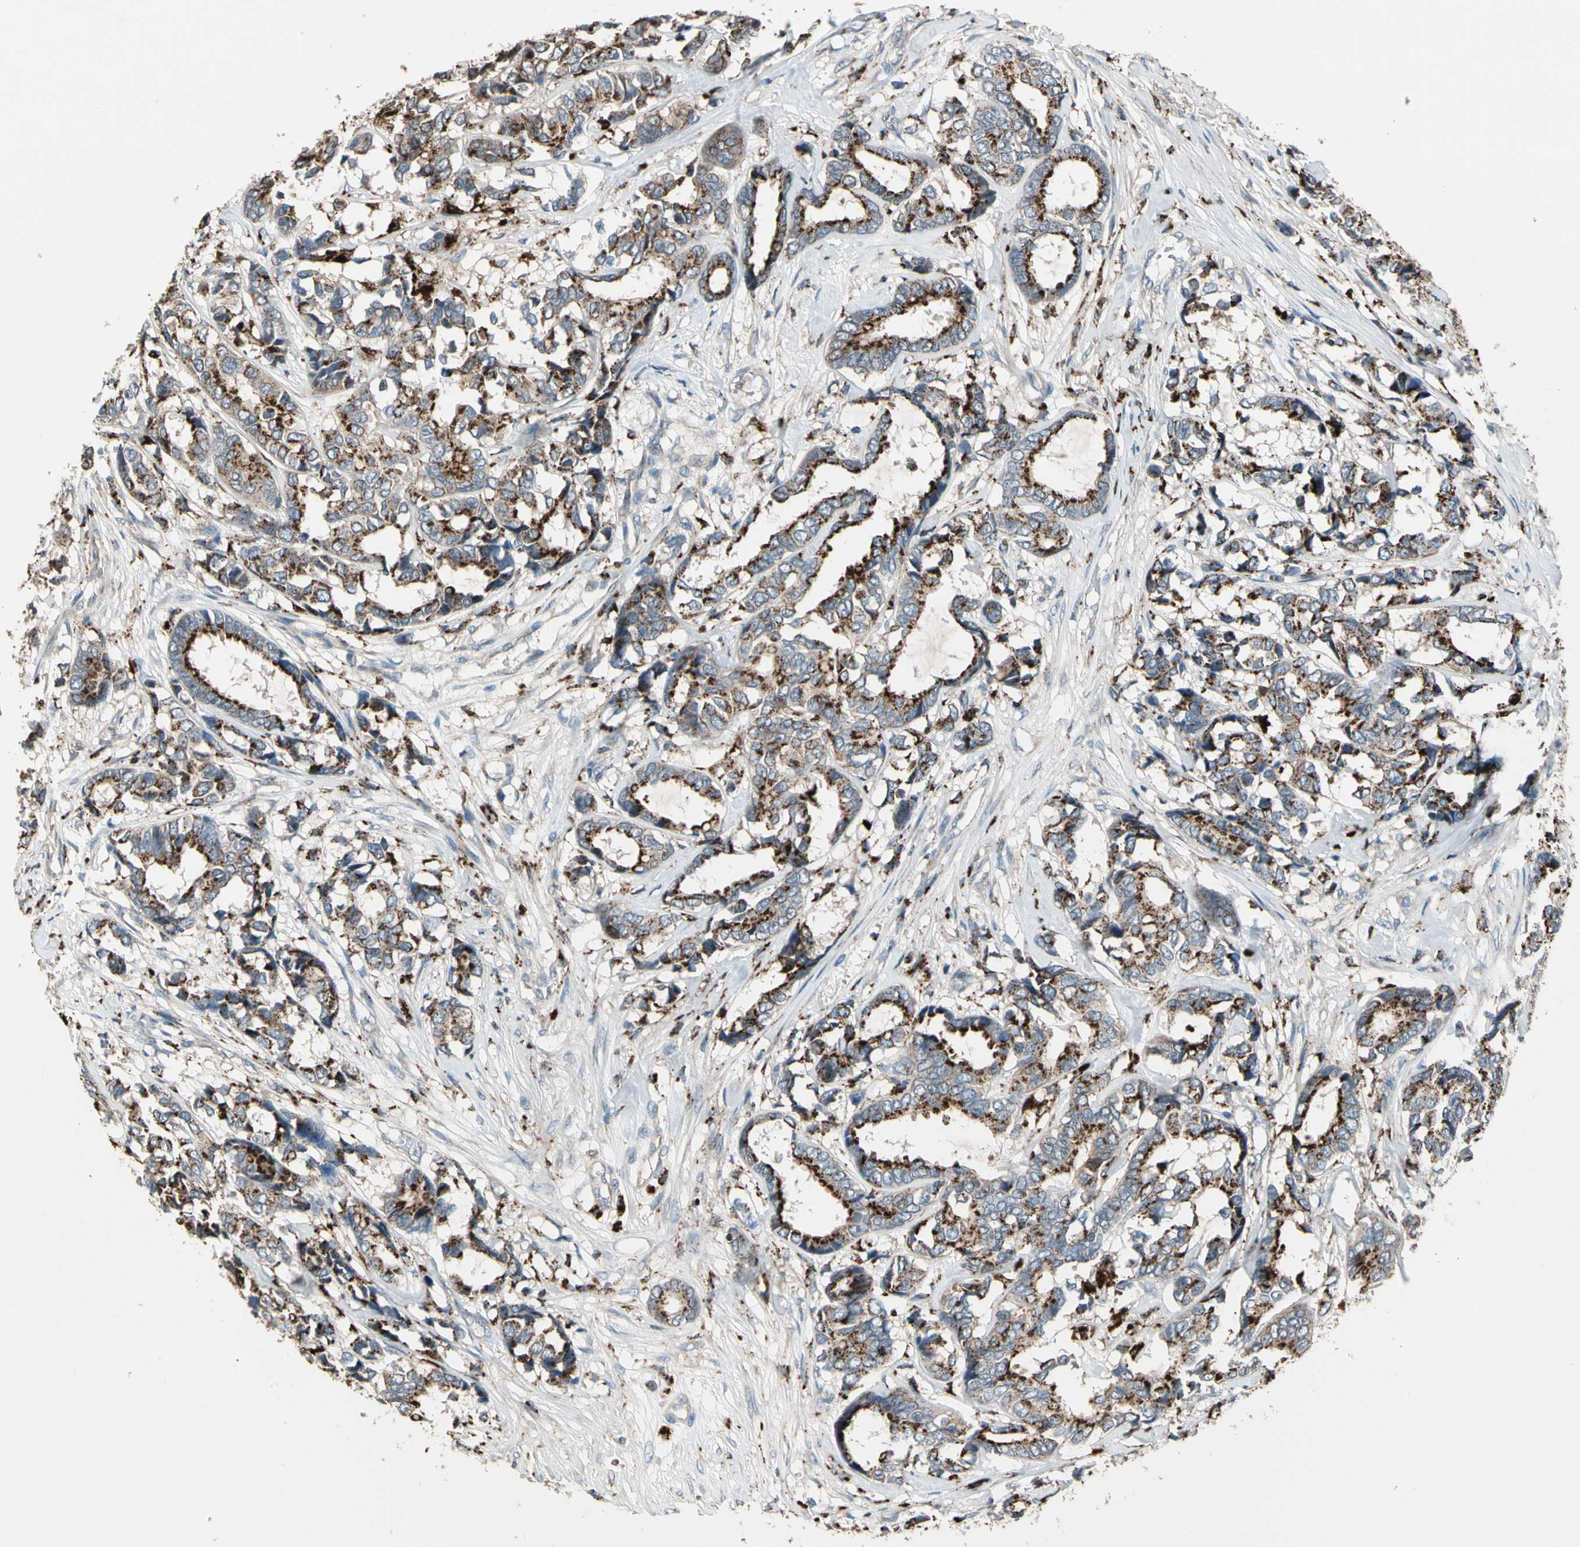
{"staining": {"intensity": "strong", "quantity": ">75%", "location": "cytoplasmic/membranous"}, "tissue": "breast cancer", "cell_type": "Tumor cells", "image_type": "cancer", "snomed": [{"axis": "morphology", "description": "Duct carcinoma"}, {"axis": "topography", "description": "Breast"}], "caption": "Human breast cancer (infiltrating ductal carcinoma) stained for a protein (brown) displays strong cytoplasmic/membranous positive staining in approximately >75% of tumor cells.", "gene": "GM2A", "patient": {"sex": "female", "age": 87}}